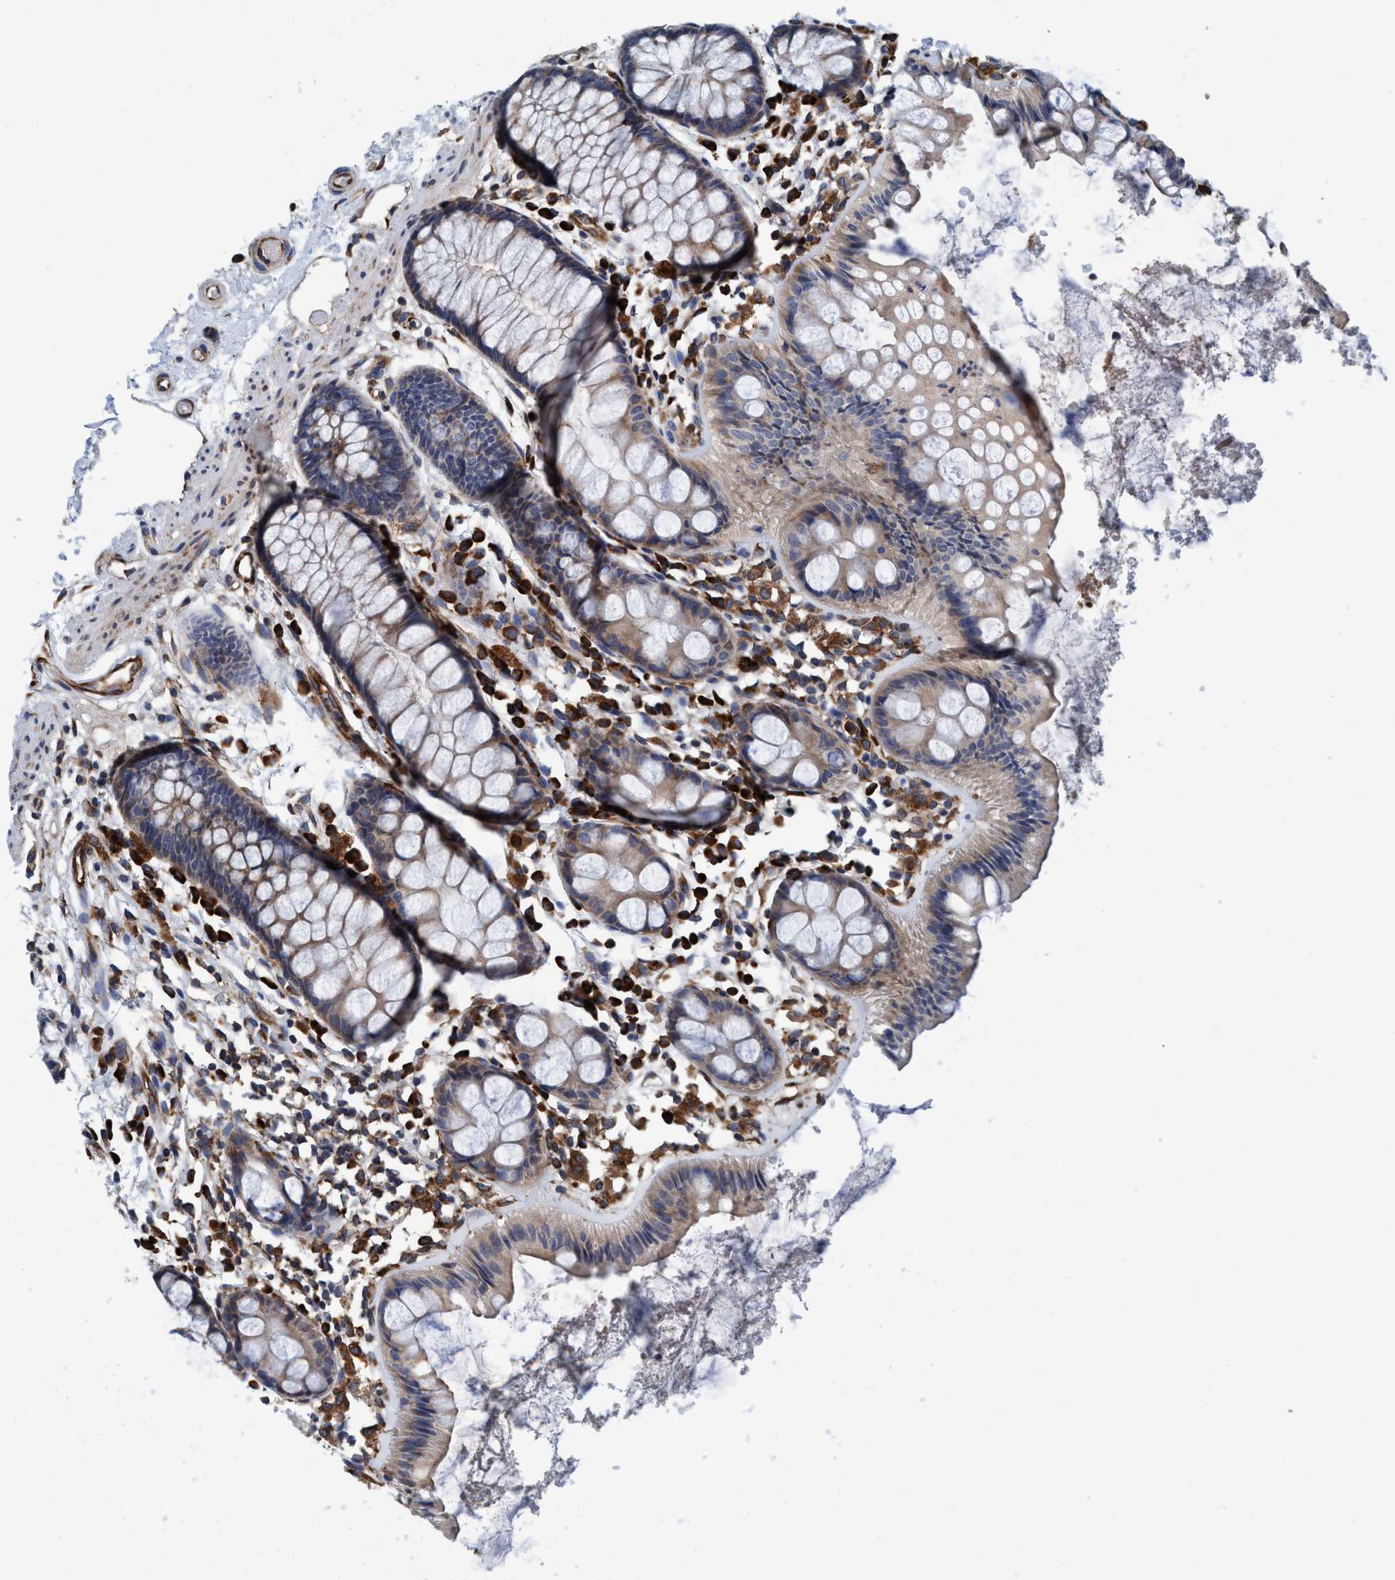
{"staining": {"intensity": "moderate", "quantity": "25%-75%", "location": "cytoplasmic/membranous"}, "tissue": "rectum", "cell_type": "Glandular cells", "image_type": "normal", "snomed": [{"axis": "morphology", "description": "Normal tissue, NOS"}, {"axis": "topography", "description": "Rectum"}], "caption": "Protein analysis of benign rectum reveals moderate cytoplasmic/membranous staining in approximately 25%-75% of glandular cells. The staining was performed using DAB (3,3'-diaminobenzidine) to visualize the protein expression in brown, while the nuclei were stained in blue with hematoxylin (Magnification: 20x).", "gene": "ENDOG", "patient": {"sex": "female", "age": 66}}